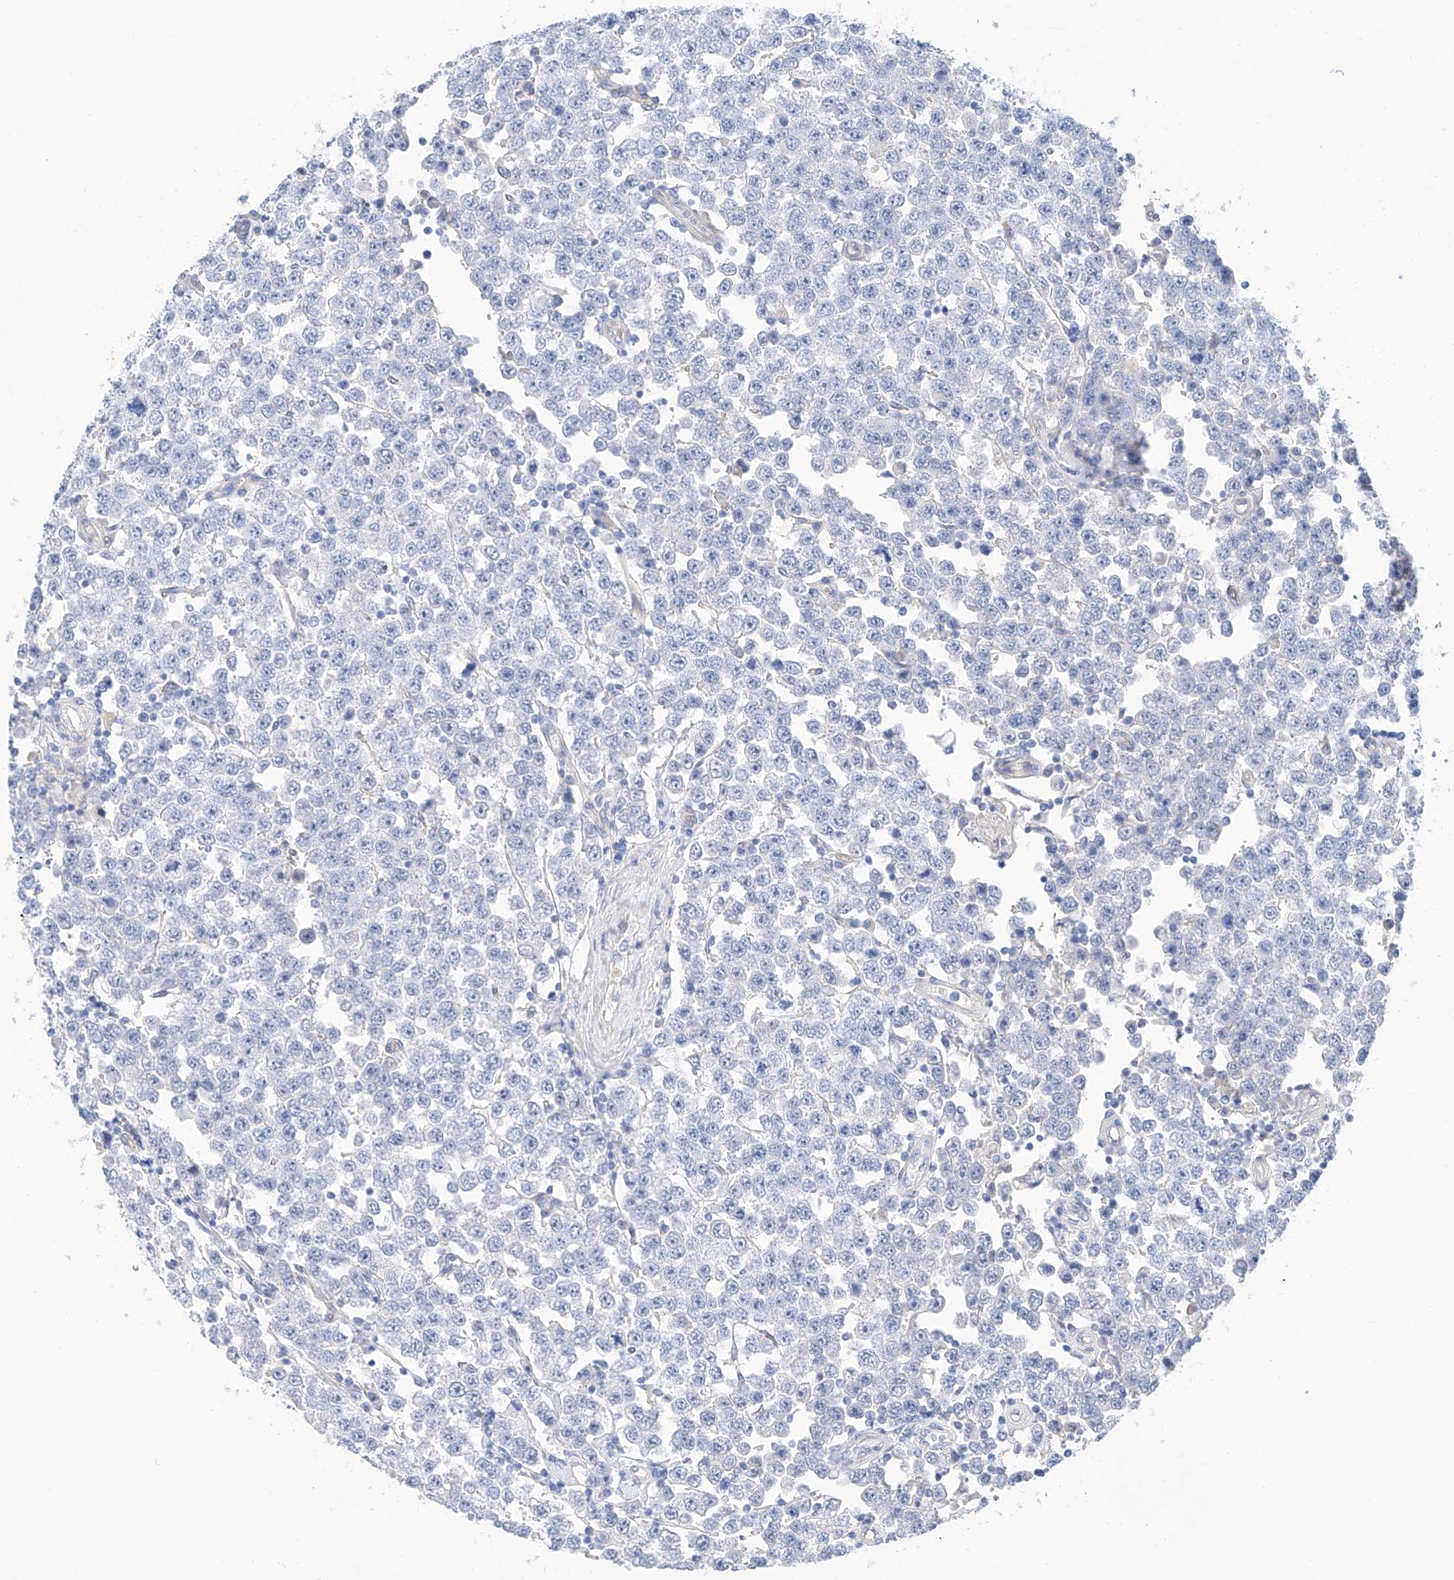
{"staining": {"intensity": "negative", "quantity": "none", "location": "none"}, "tissue": "testis cancer", "cell_type": "Tumor cells", "image_type": "cancer", "snomed": [{"axis": "morphology", "description": "Seminoma, NOS"}, {"axis": "topography", "description": "Testis"}], "caption": "Micrograph shows no significant protein expression in tumor cells of testis cancer (seminoma). The staining was performed using DAB (3,3'-diaminobenzidine) to visualize the protein expression in brown, while the nuclei were stained in blue with hematoxylin (Magnification: 20x).", "gene": "SBSPON", "patient": {"sex": "male", "age": 28}}